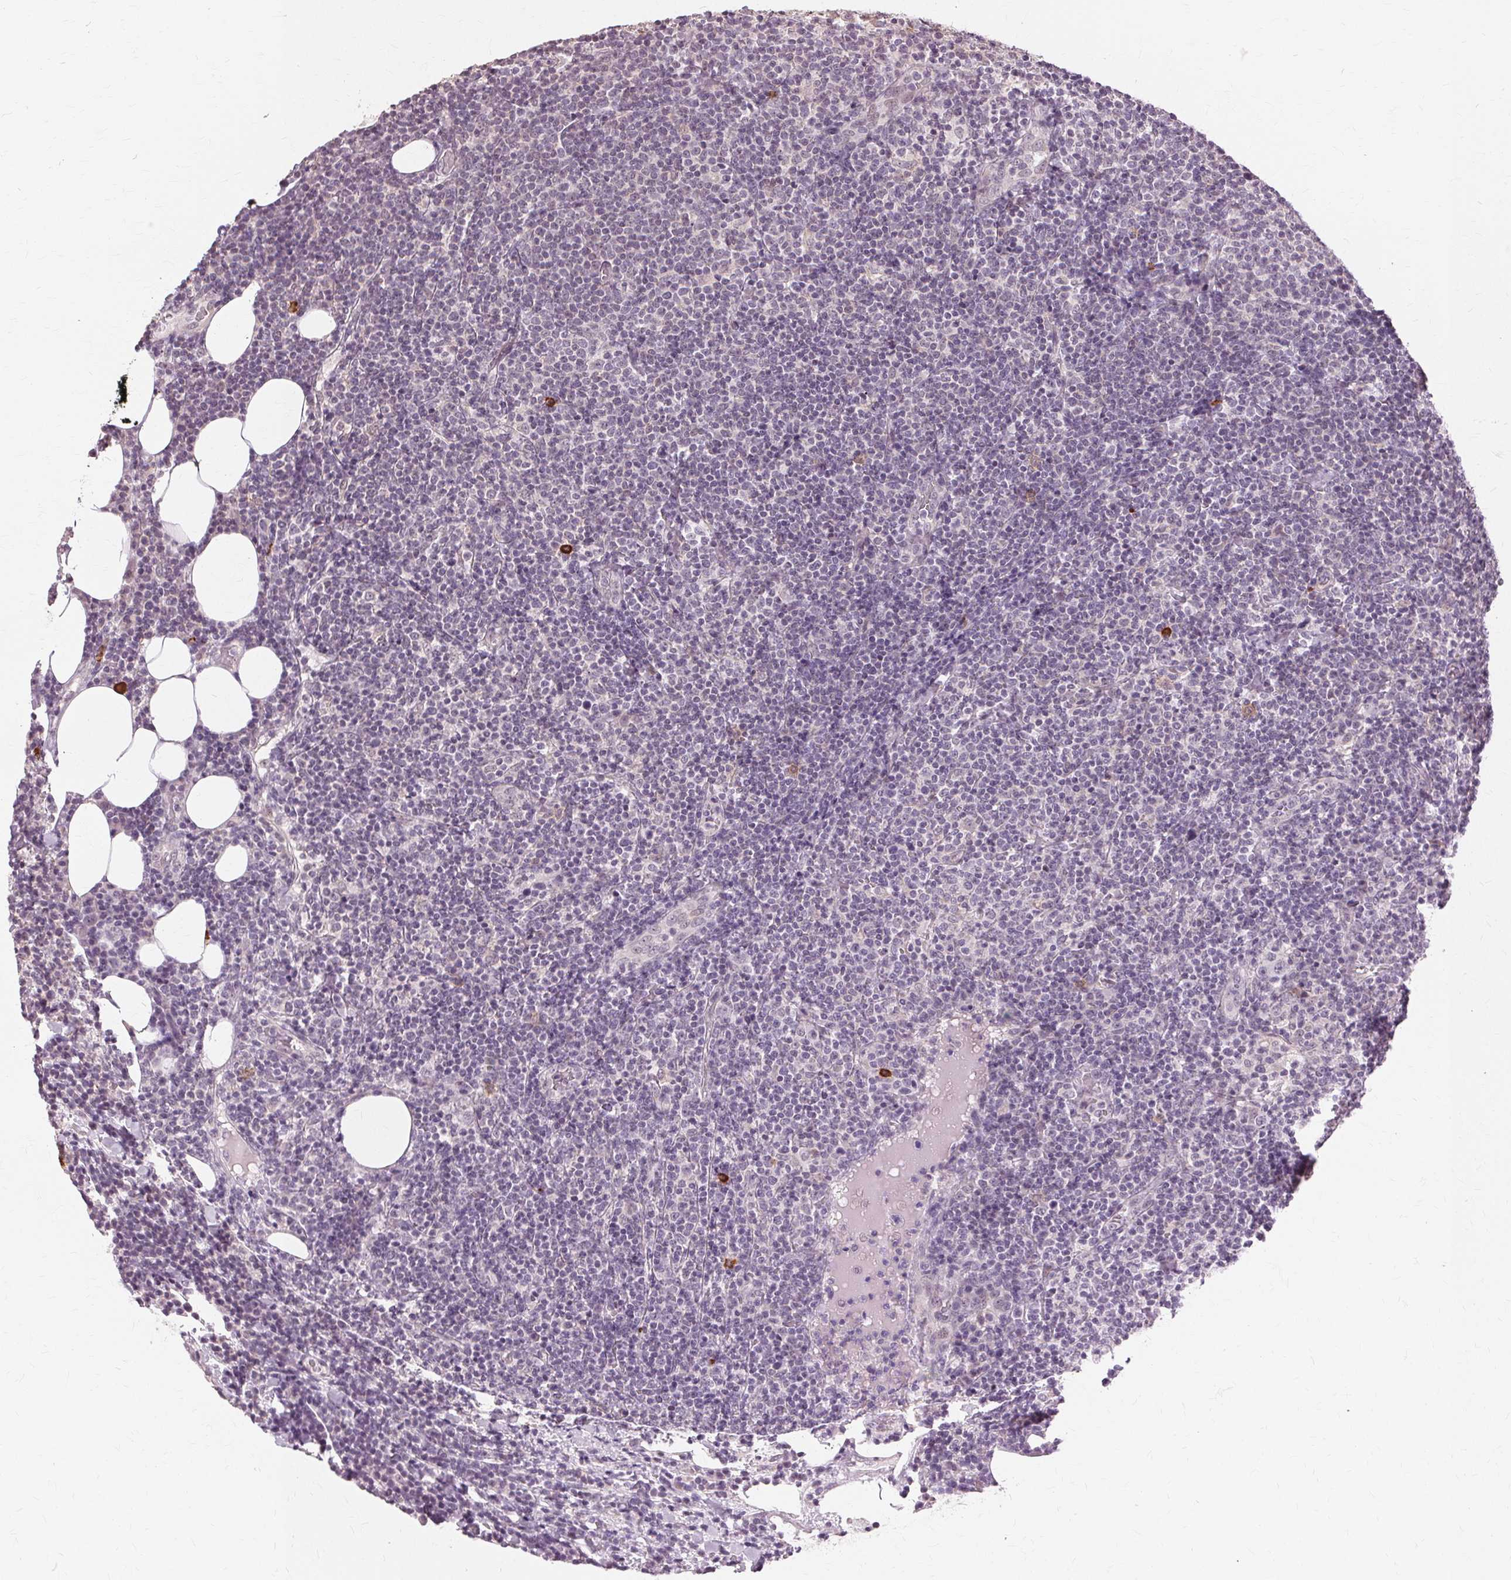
{"staining": {"intensity": "negative", "quantity": "none", "location": "none"}, "tissue": "lymphoma", "cell_type": "Tumor cells", "image_type": "cancer", "snomed": [{"axis": "morphology", "description": "Malignant lymphoma, non-Hodgkin's type, High grade"}, {"axis": "topography", "description": "Lymph node"}], "caption": "Tumor cells show no significant protein positivity in lymphoma.", "gene": "SIGLEC6", "patient": {"sex": "male", "age": 61}}